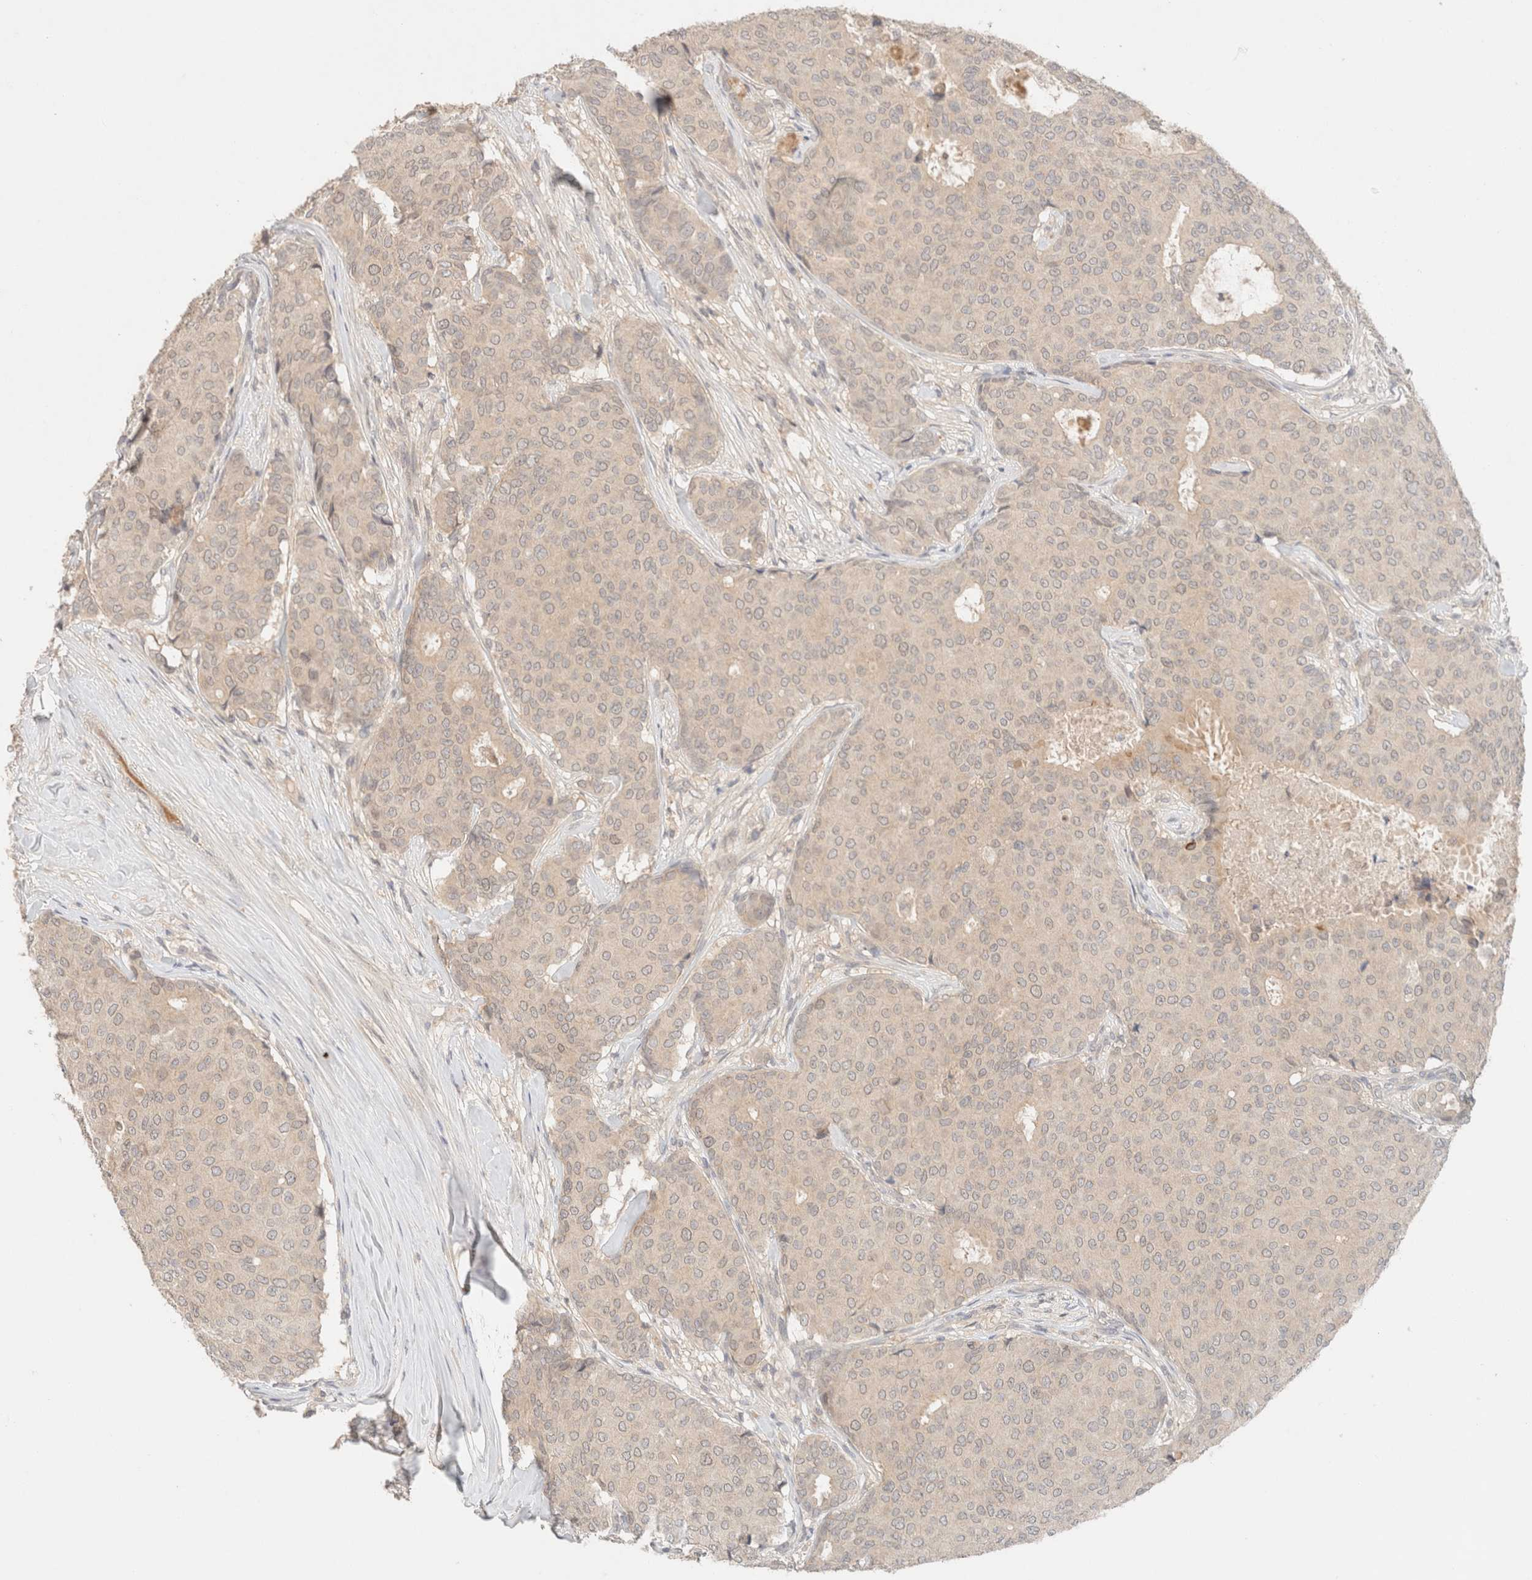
{"staining": {"intensity": "negative", "quantity": "none", "location": "none"}, "tissue": "breast cancer", "cell_type": "Tumor cells", "image_type": "cancer", "snomed": [{"axis": "morphology", "description": "Duct carcinoma"}, {"axis": "topography", "description": "Breast"}], "caption": "This is an immunohistochemistry photomicrograph of breast infiltrating ductal carcinoma. There is no staining in tumor cells.", "gene": "SARM1", "patient": {"sex": "female", "age": 75}}